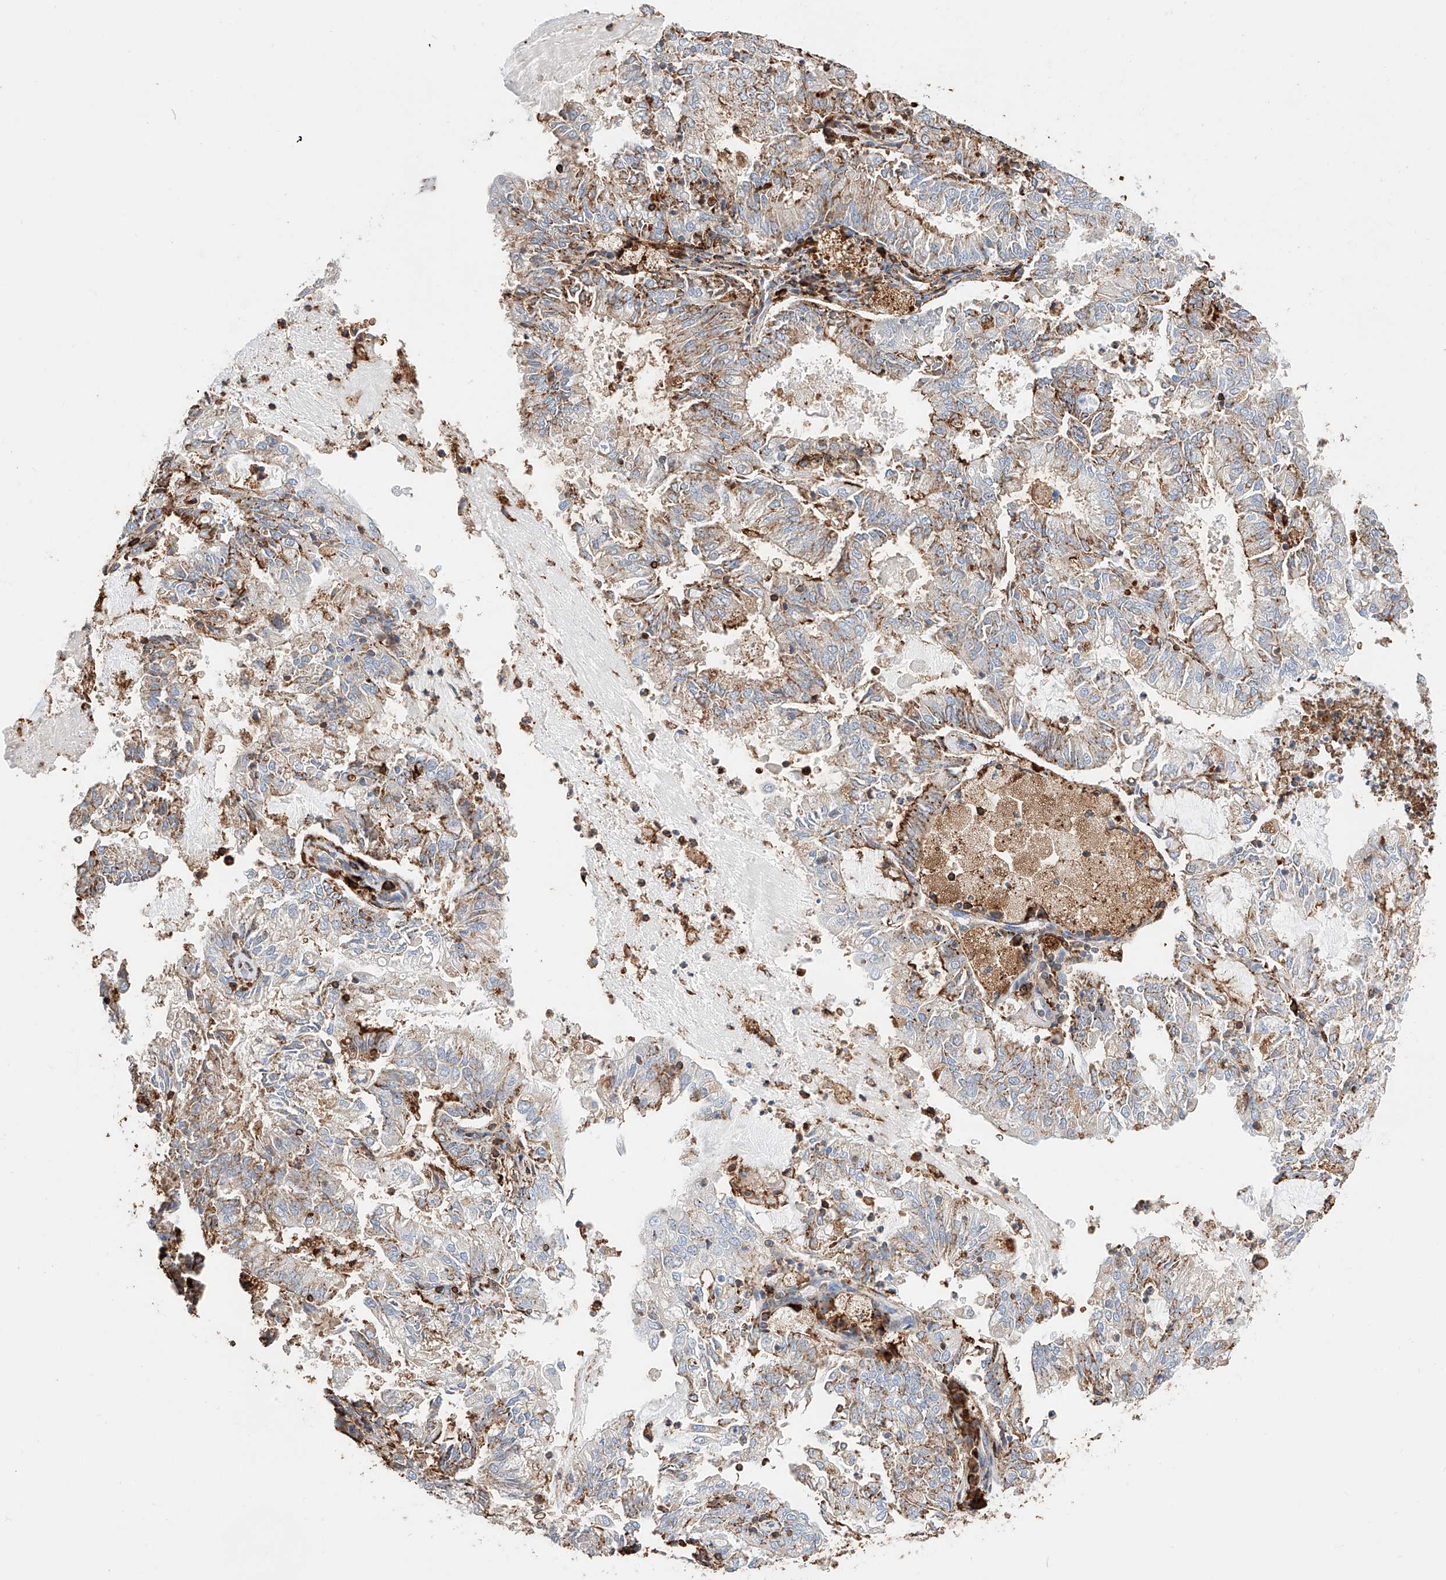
{"staining": {"intensity": "moderate", "quantity": "25%-75%", "location": "cytoplasmic/membranous"}, "tissue": "endometrial cancer", "cell_type": "Tumor cells", "image_type": "cancer", "snomed": [{"axis": "morphology", "description": "Adenocarcinoma, NOS"}, {"axis": "topography", "description": "Endometrium"}], "caption": "There is medium levels of moderate cytoplasmic/membranous positivity in tumor cells of endometrial cancer (adenocarcinoma), as demonstrated by immunohistochemical staining (brown color).", "gene": "WFS1", "patient": {"sex": "female", "age": 57}}